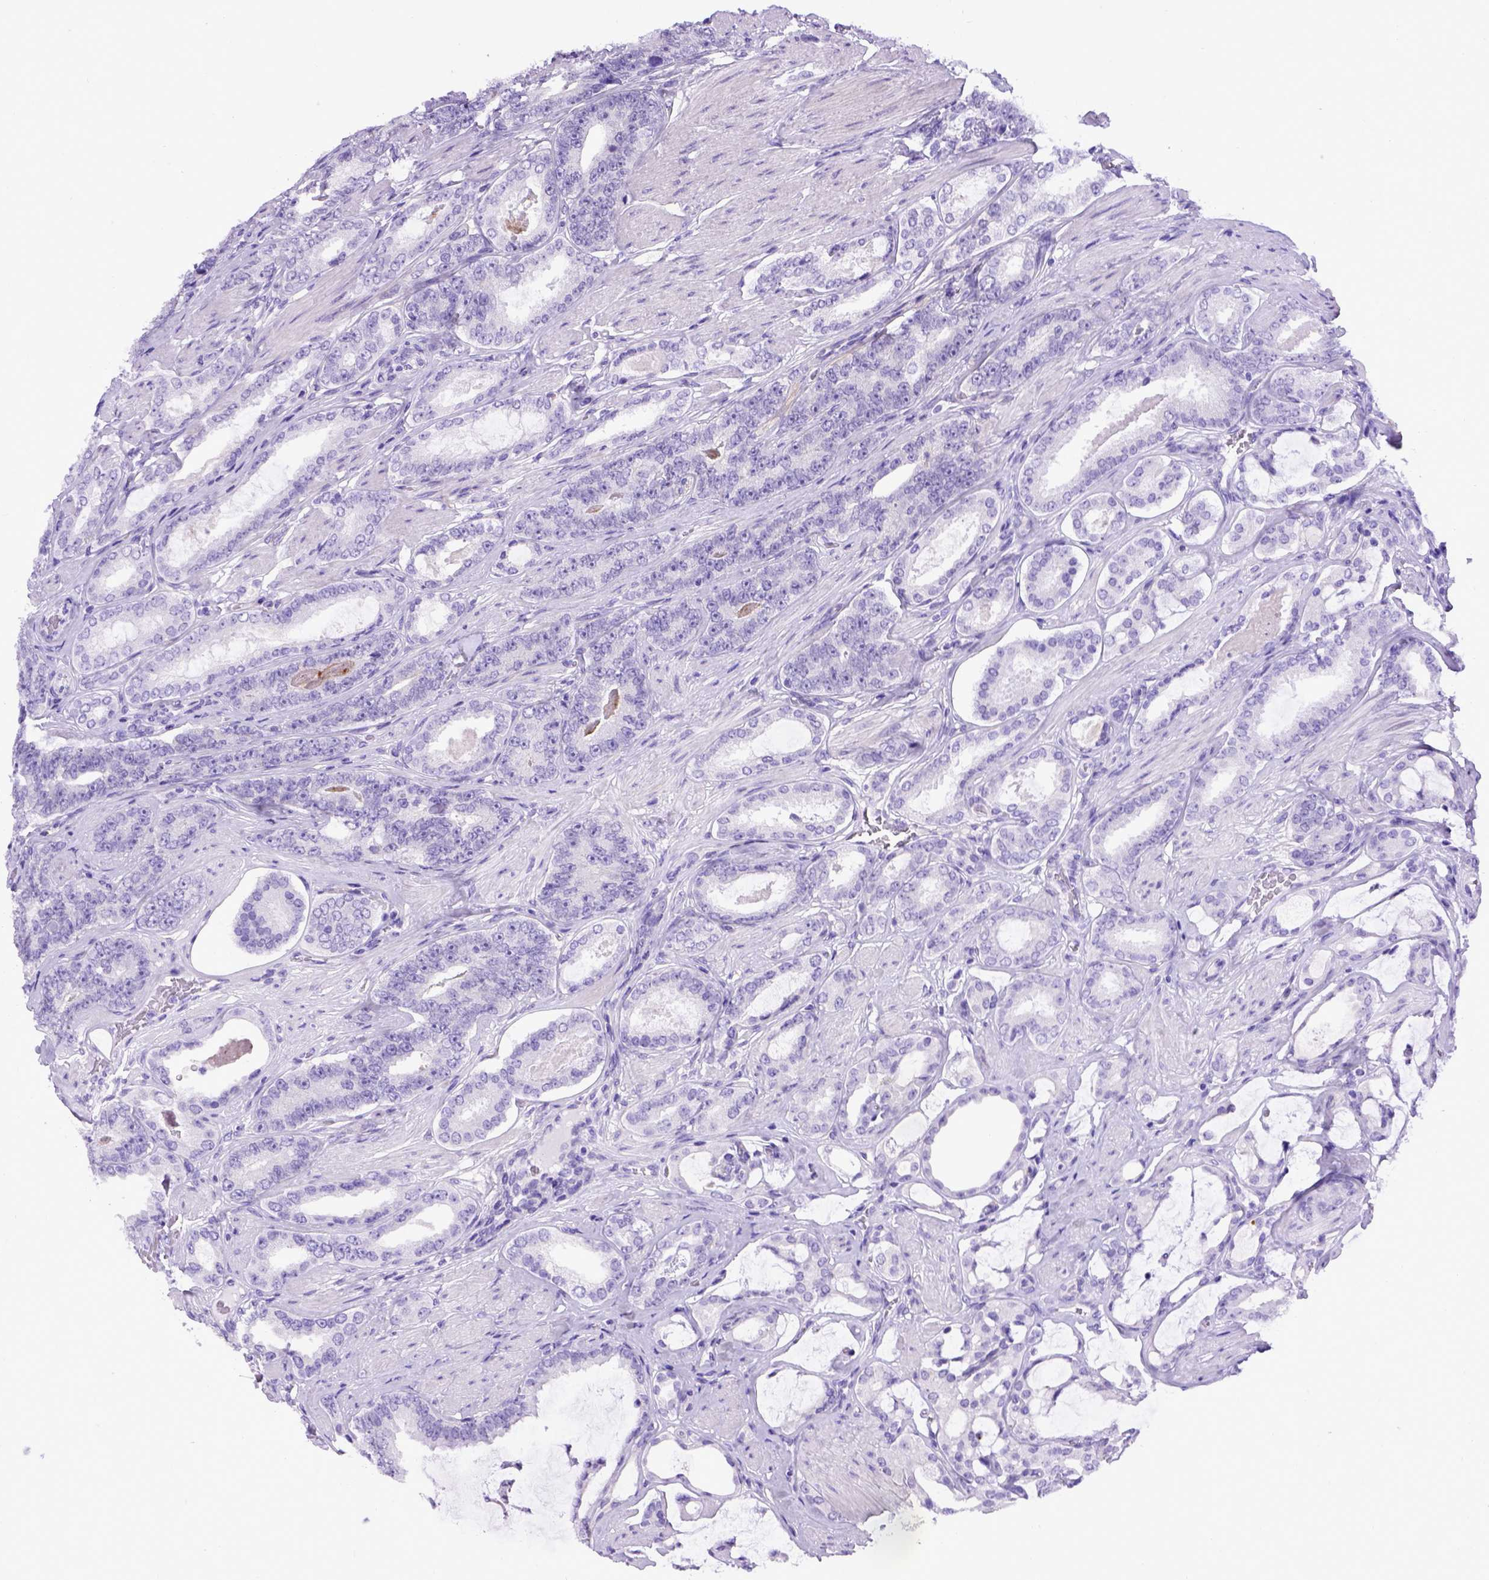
{"staining": {"intensity": "negative", "quantity": "none", "location": "none"}, "tissue": "prostate cancer", "cell_type": "Tumor cells", "image_type": "cancer", "snomed": [{"axis": "morphology", "description": "Adenocarcinoma, High grade"}, {"axis": "topography", "description": "Prostate"}], "caption": "This is a micrograph of immunohistochemistry staining of prostate adenocarcinoma (high-grade), which shows no staining in tumor cells.", "gene": "ADAM12", "patient": {"sex": "male", "age": 63}}